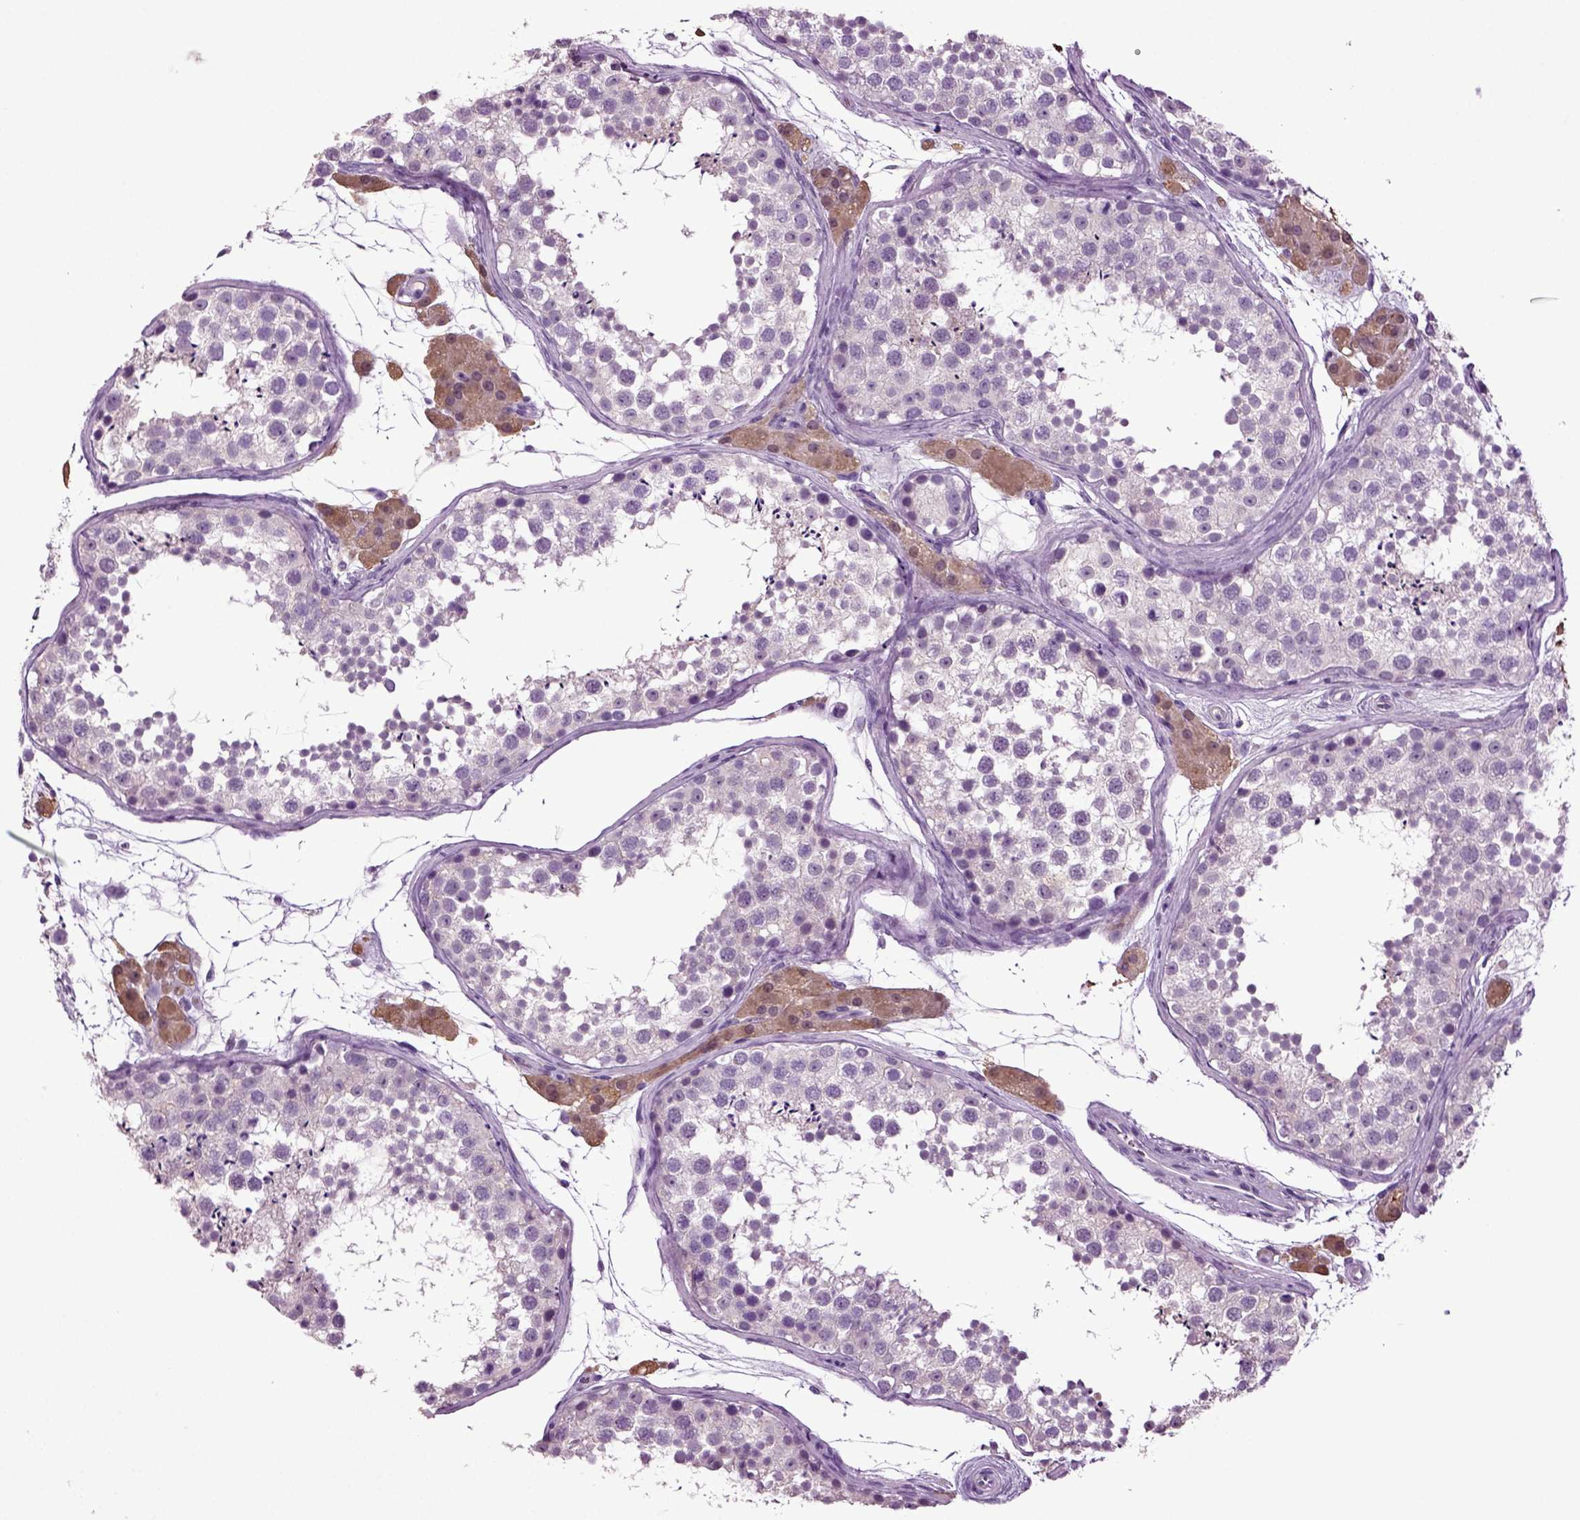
{"staining": {"intensity": "negative", "quantity": "none", "location": "none"}, "tissue": "testis", "cell_type": "Cells in seminiferous ducts", "image_type": "normal", "snomed": [{"axis": "morphology", "description": "Normal tissue, NOS"}, {"axis": "topography", "description": "Testis"}], "caption": "Normal testis was stained to show a protein in brown. There is no significant positivity in cells in seminiferous ducts. The staining is performed using DAB (3,3'-diaminobenzidine) brown chromogen with nuclei counter-stained in using hematoxylin.", "gene": "FGF11", "patient": {"sex": "male", "age": 41}}